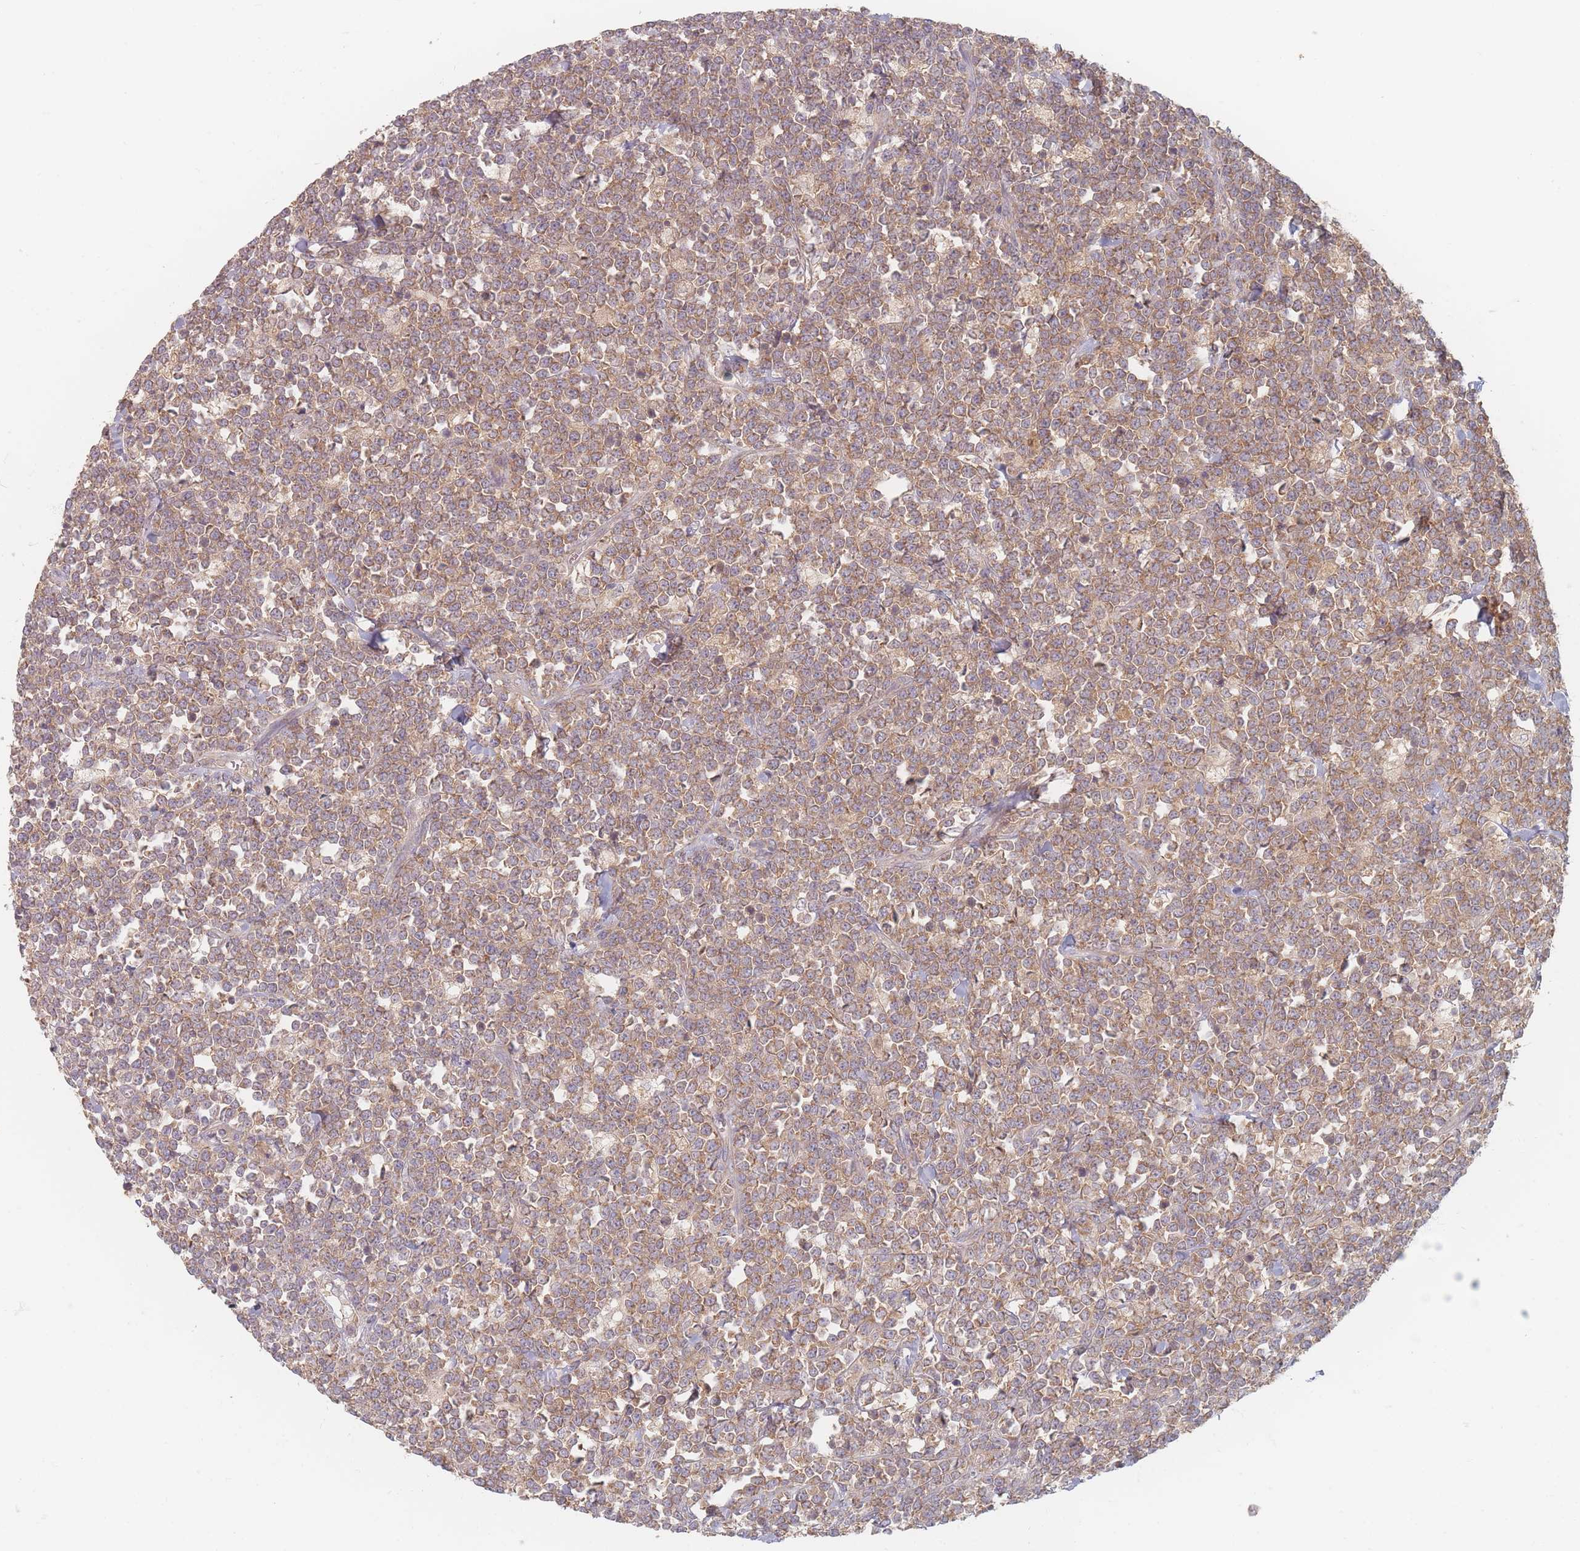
{"staining": {"intensity": "moderate", "quantity": ">75%", "location": "cytoplasmic/membranous"}, "tissue": "lymphoma", "cell_type": "Tumor cells", "image_type": "cancer", "snomed": [{"axis": "morphology", "description": "Malignant lymphoma, non-Hodgkin's type, High grade"}, {"axis": "topography", "description": "Small intestine"}], "caption": "High-magnification brightfield microscopy of malignant lymphoma, non-Hodgkin's type (high-grade) stained with DAB (brown) and counterstained with hematoxylin (blue). tumor cells exhibit moderate cytoplasmic/membranous positivity is identified in approximately>75% of cells.", "gene": "SLC35F3", "patient": {"sex": "male", "age": 8}}